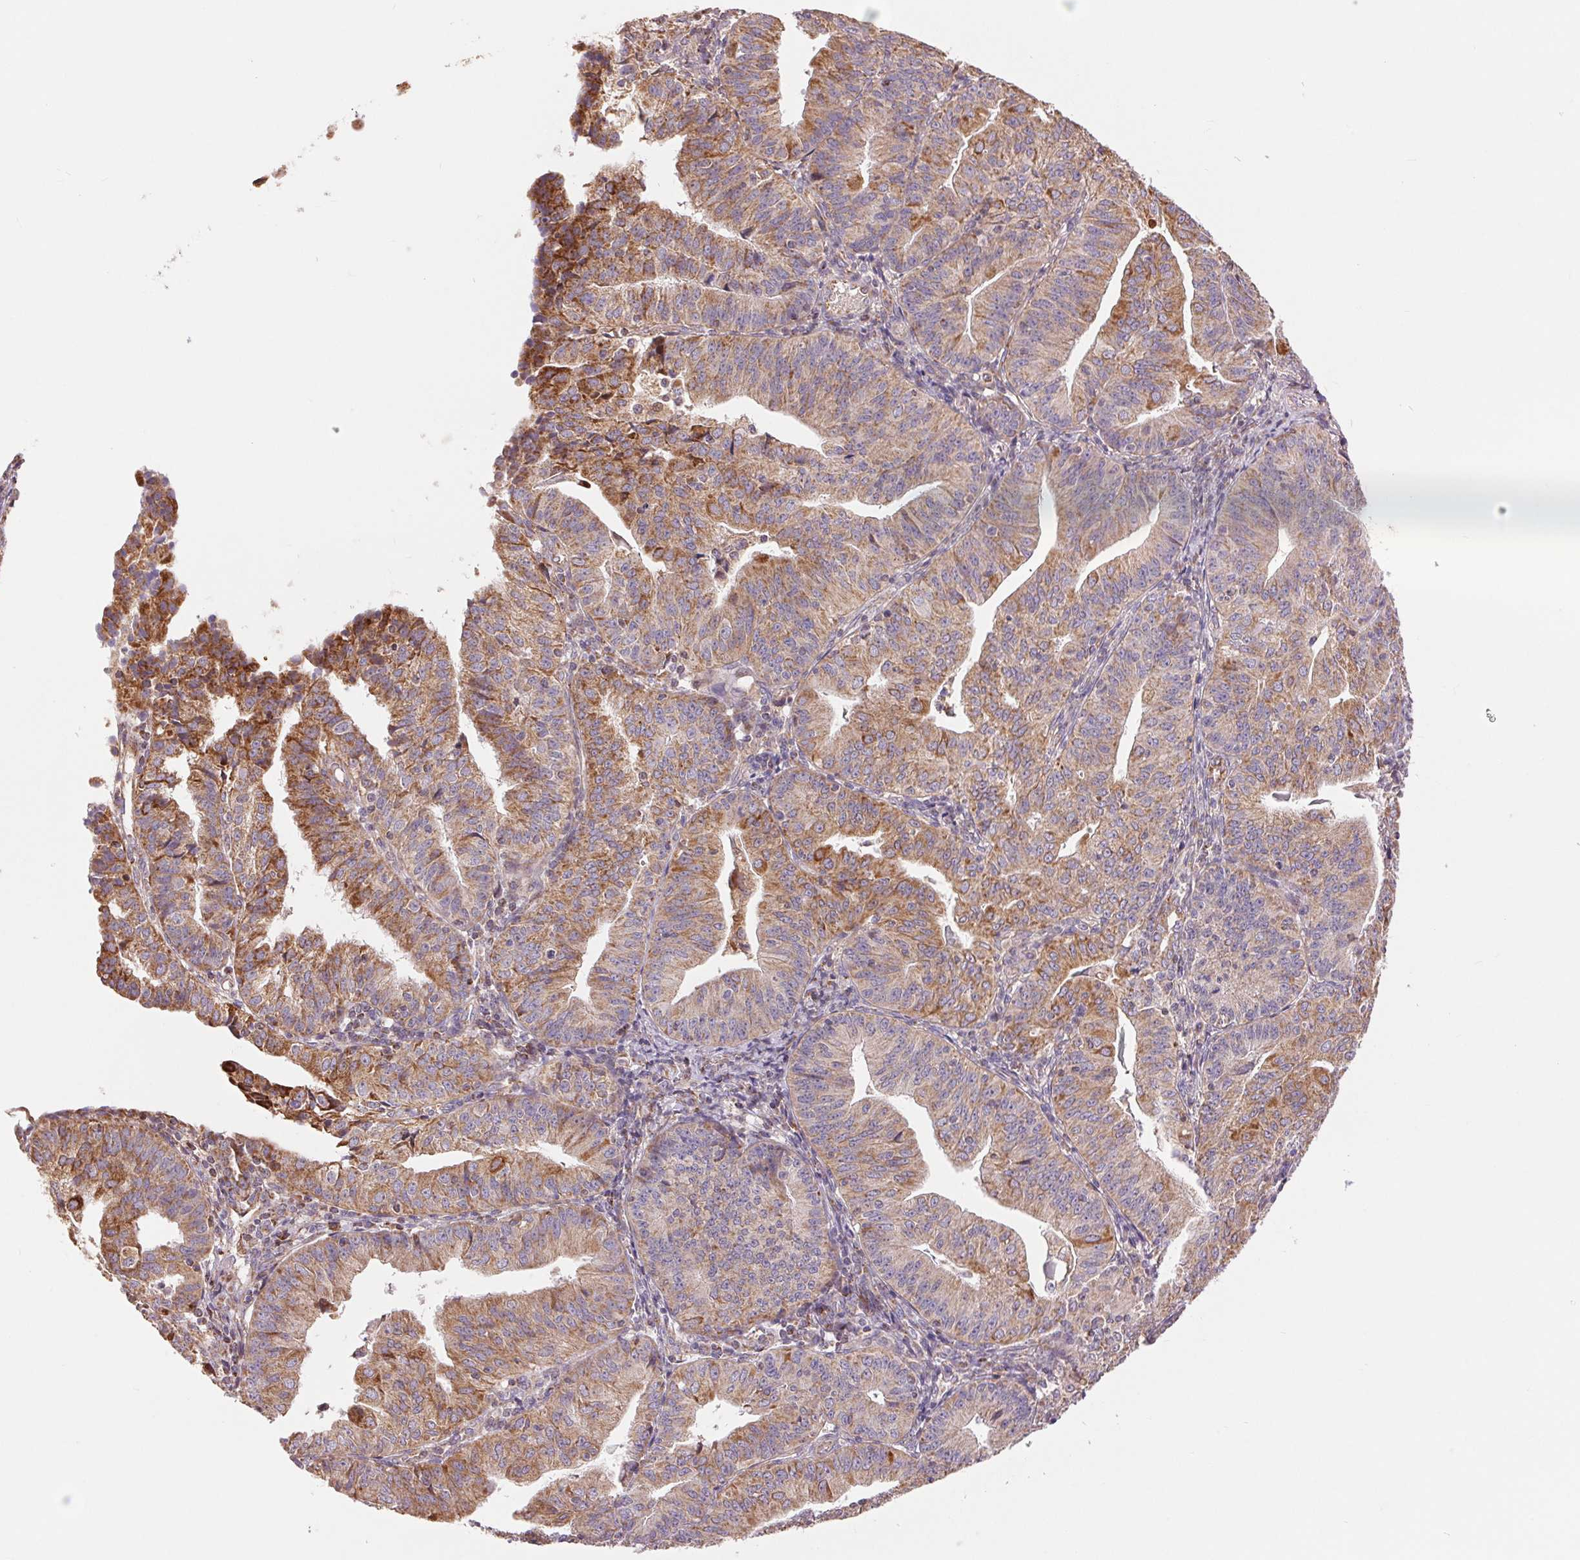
{"staining": {"intensity": "moderate", "quantity": "25%-75%", "location": "cytoplasmic/membranous"}, "tissue": "endometrial cancer", "cell_type": "Tumor cells", "image_type": "cancer", "snomed": [{"axis": "morphology", "description": "Adenocarcinoma, NOS"}, {"axis": "topography", "description": "Endometrium"}], "caption": "This is a histology image of immunohistochemistry staining of adenocarcinoma (endometrial), which shows moderate staining in the cytoplasmic/membranous of tumor cells.", "gene": "DGUOK", "patient": {"sex": "female", "age": 56}}